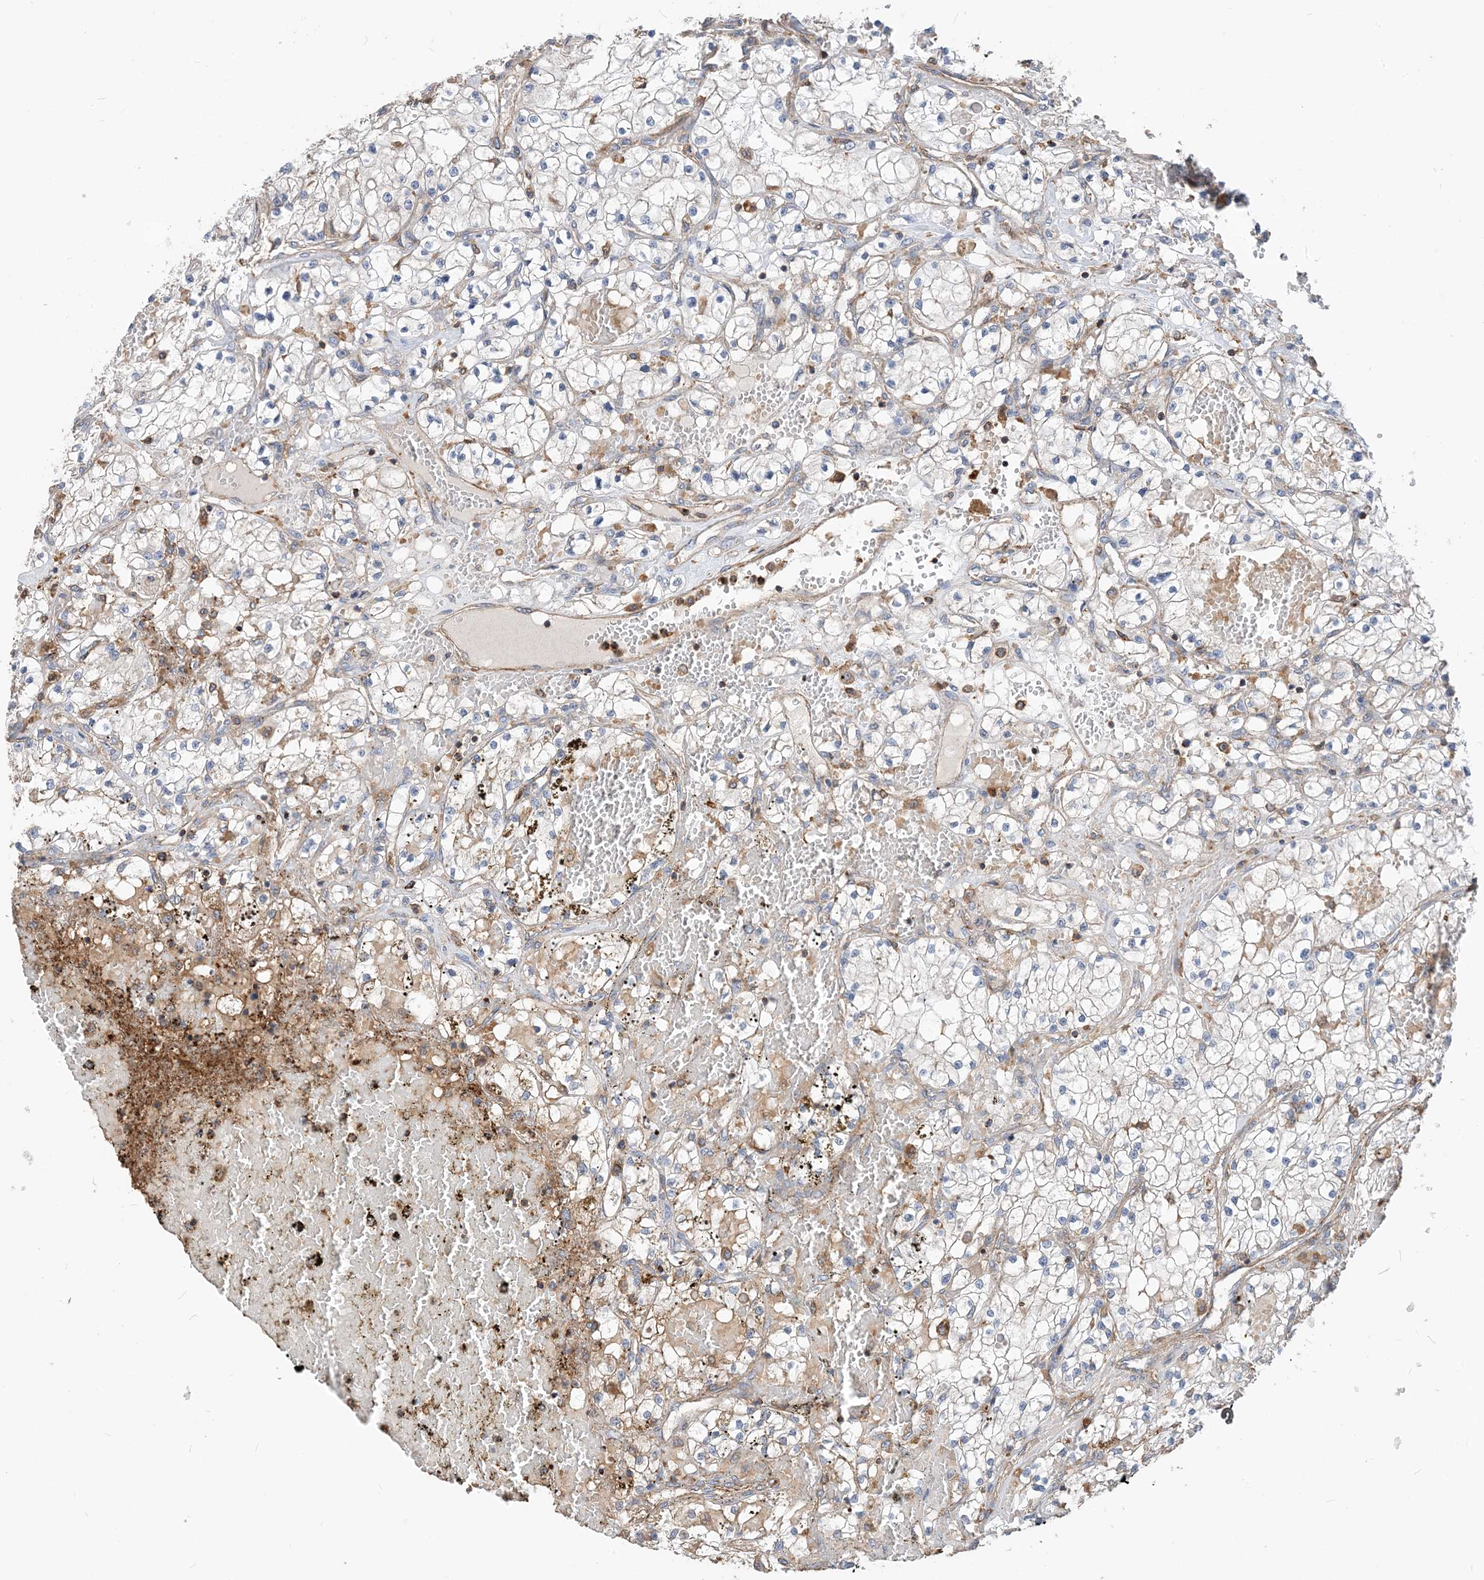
{"staining": {"intensity": "negative", "quantity": "none", "location": "none"}, "tissue": "renal cancer", "cell_type": "Tumor cells", "image_type": "cancer", "snomed": [{"axis": "morphology", "description": "Normal tissue, NOS"}, {"axis": "morphology", "description": "Adenocarcinoma, NOS"}, {"axis": "topography", "description": "Kidney"}], "caption": "Immunohistochemical staining of renal adenocarcinoma demonstrates no significant staining in tumor cells. (DAB (3,3'-diaminobenzidine) immunohistochemistry with hematoxylin counter stain).", "gene": "PARVG", "patient": {"sex": "male", "age": 68}}